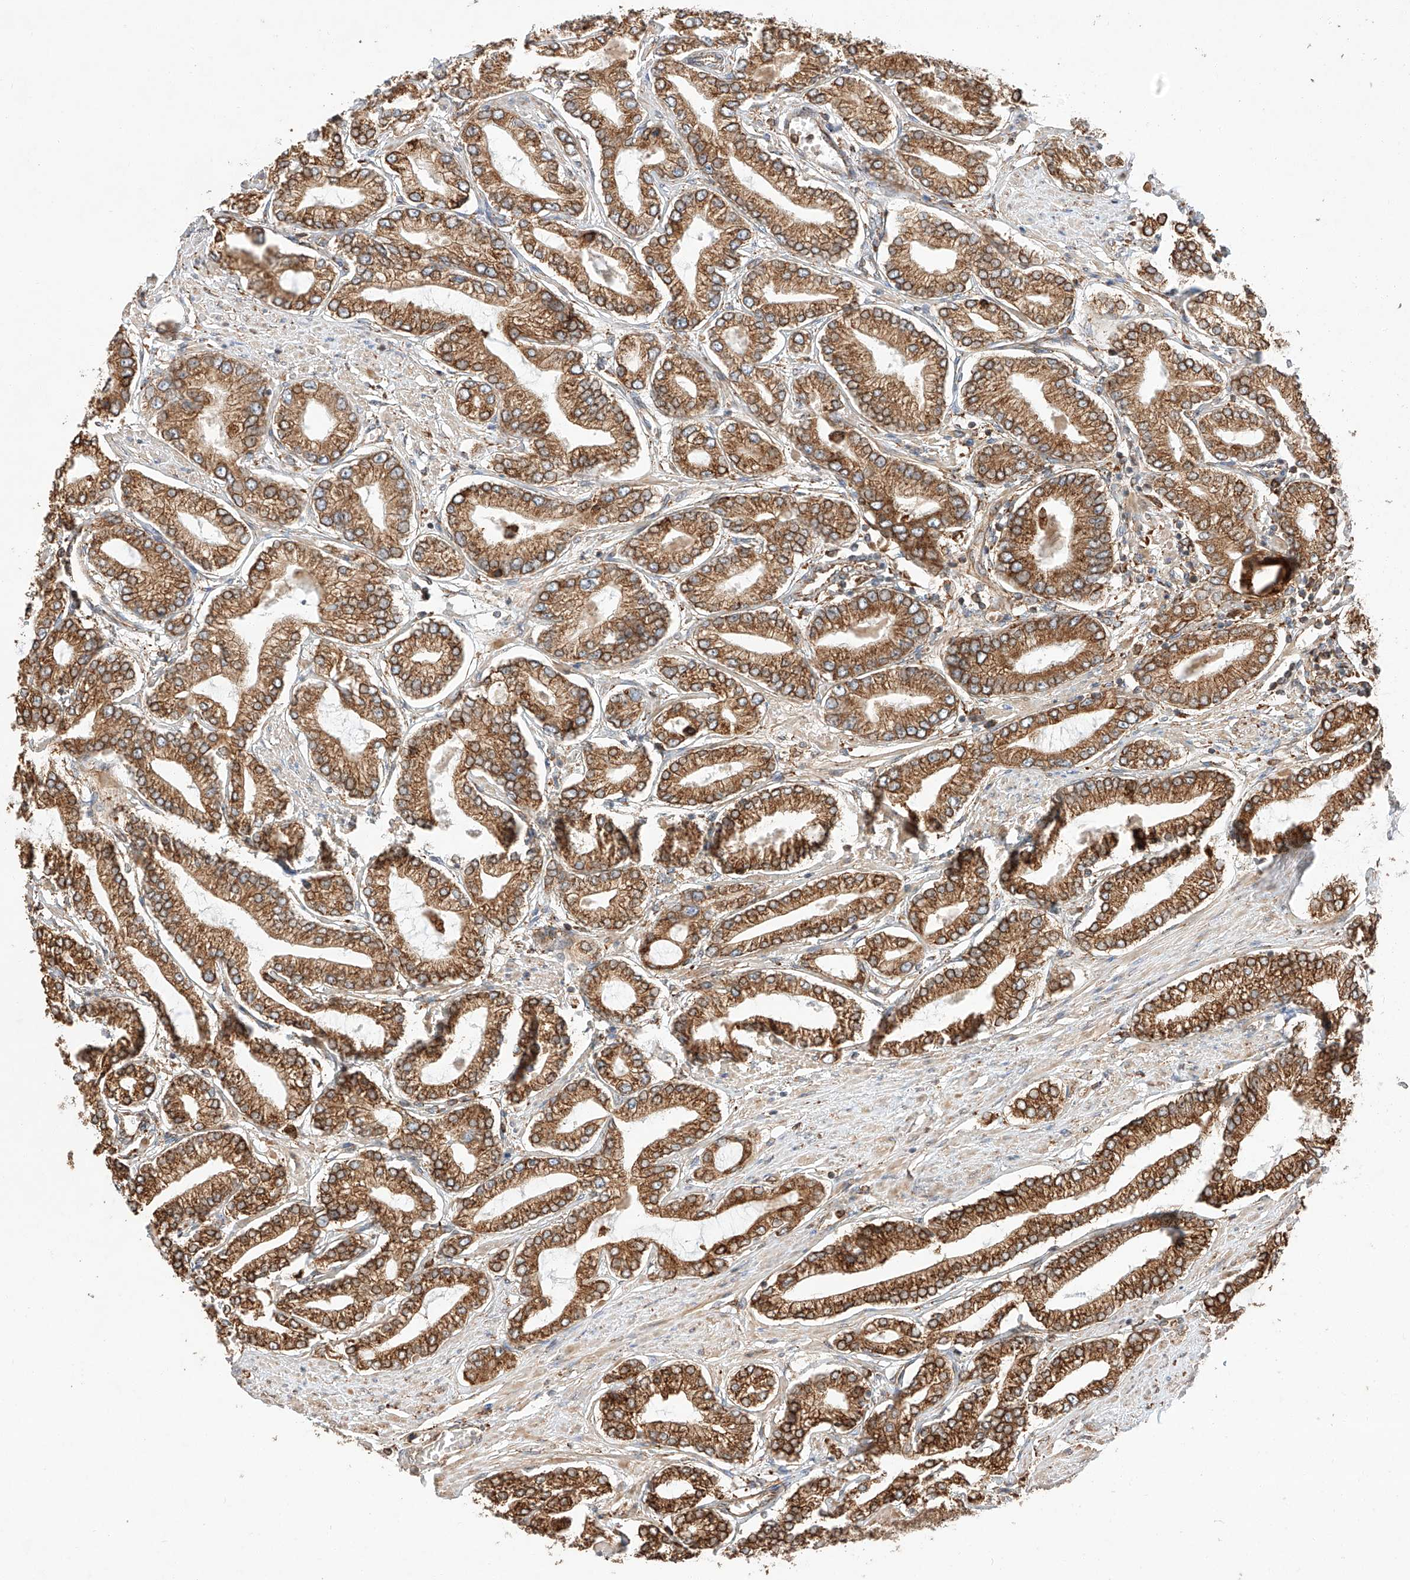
{"staining": {"intensity": "strong", "quantity": ">75%", "location": "cytoplasmic/membranous"}, "tissue": "prostate cancer", "cell_type": "Tumor cells", "image_type": "cancer", "snomed": [{"axis": "morphology", "description": "Adenocarcinoma, Low grade"}, {"axis": "topography", "description": "Prostate"}], "caption": "IHC image of neoplastic tissue: human low-grade adenocarcinoma (prostate) stained using immunohistochemistry (IHC) demonstrates high levels of strong protein expression localized specifically in the cytoplasmic/membranous of tumor cells, appearing as a cytoplasmic/membranous brown color.", "gene": "ZNF84", "patient": {"sex": "male", "age": 63}}